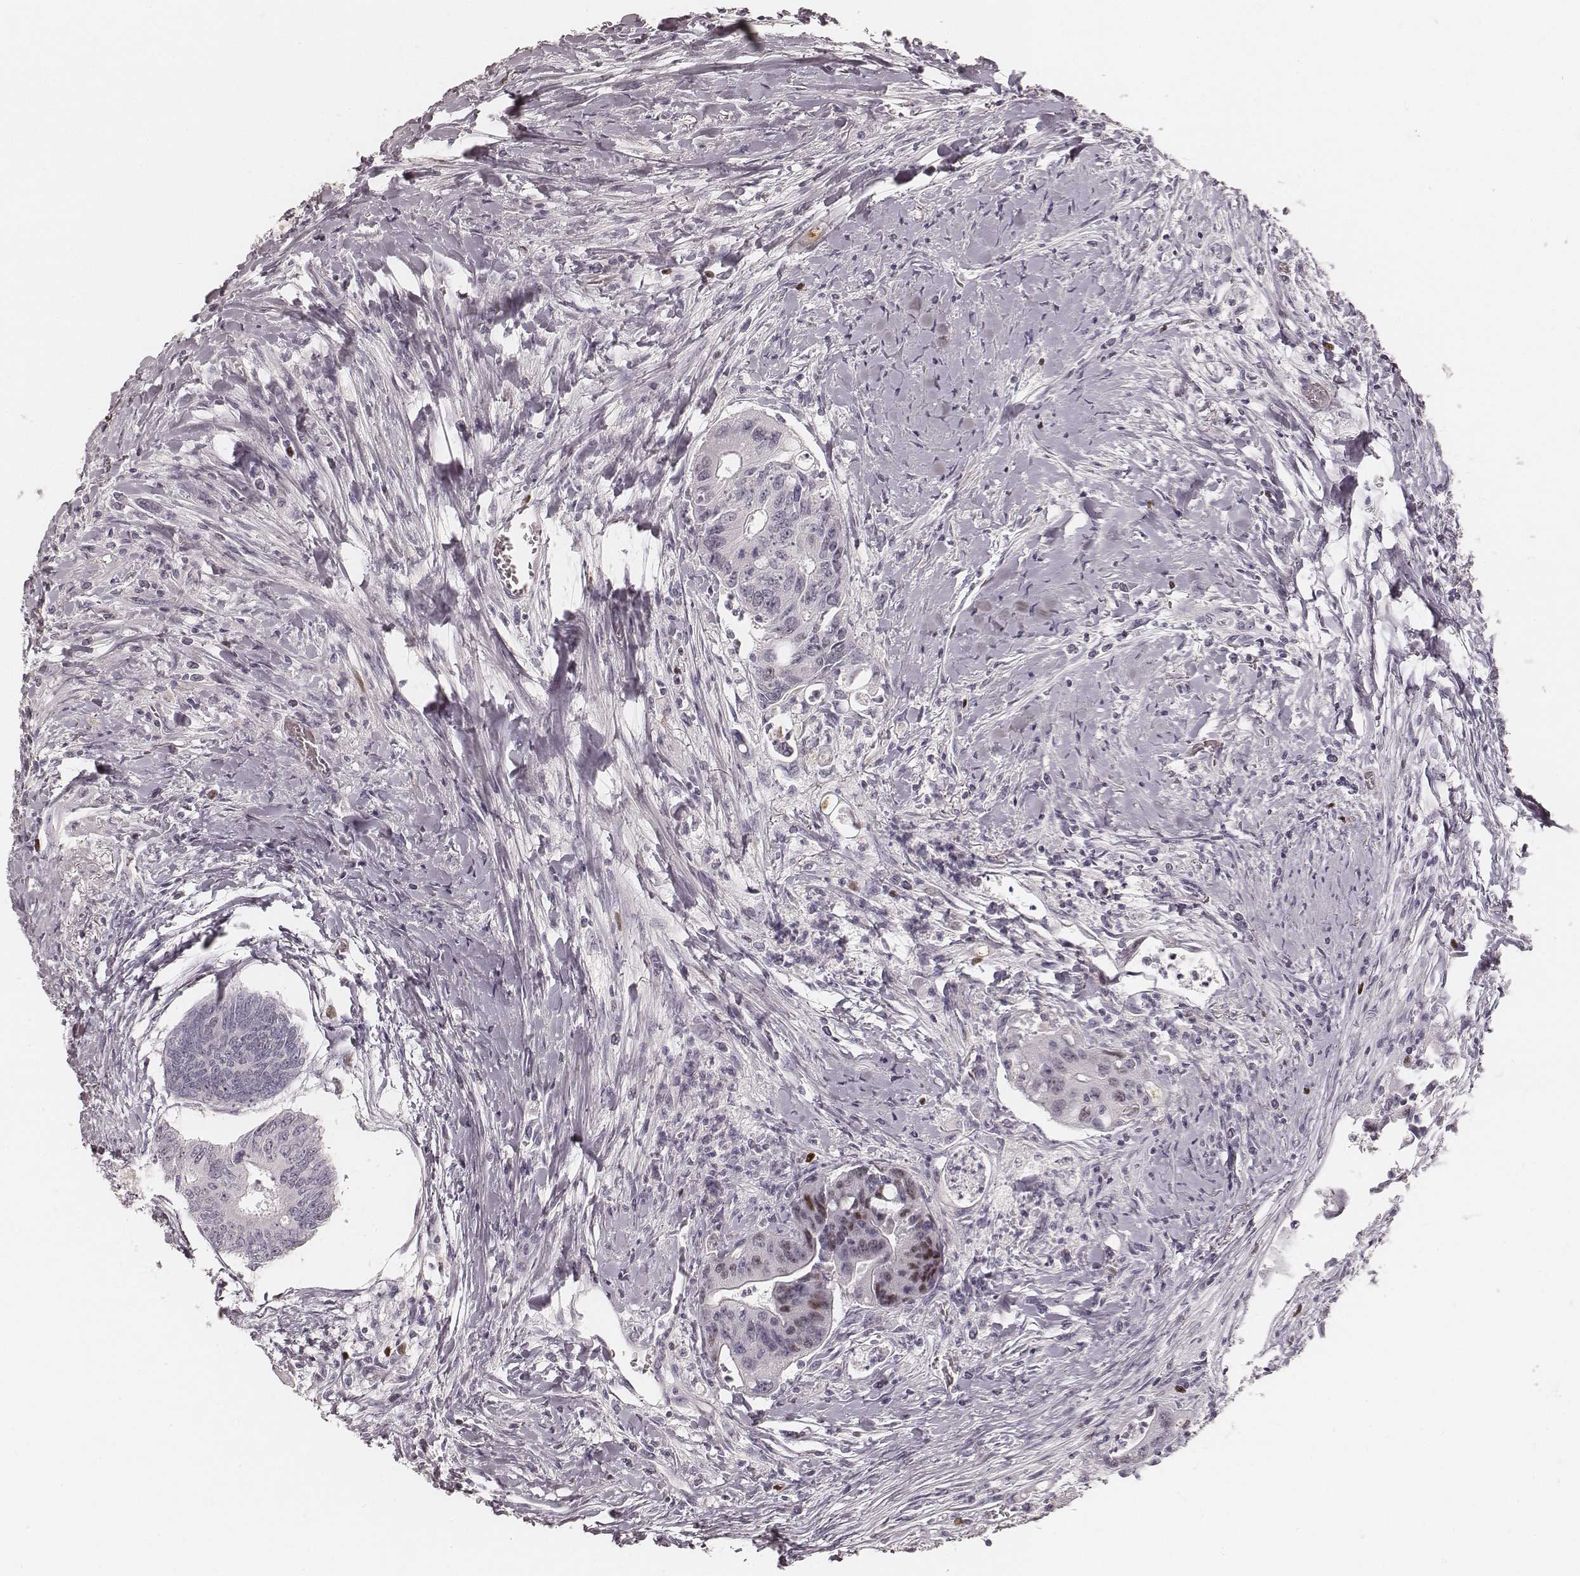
{"staining": {"intensity": "weak", "quantity": "<25%", "location": "nuclear"}, "tissue": "colorectal cancer", "cell_type": "Tumor cells", "image_type": "cancer", "snomed": [{"axis": "morphology", "description": "Adenocarcinoma, NOS"}, {"axis": "topography", "description": "Rectum"}], "caption": "There is no significant staining in tumor cells of colorectal cancer. Nuclei are stained in blue.", "gene": "TEX37", "patient": {"sex": "male", "age": 59}}